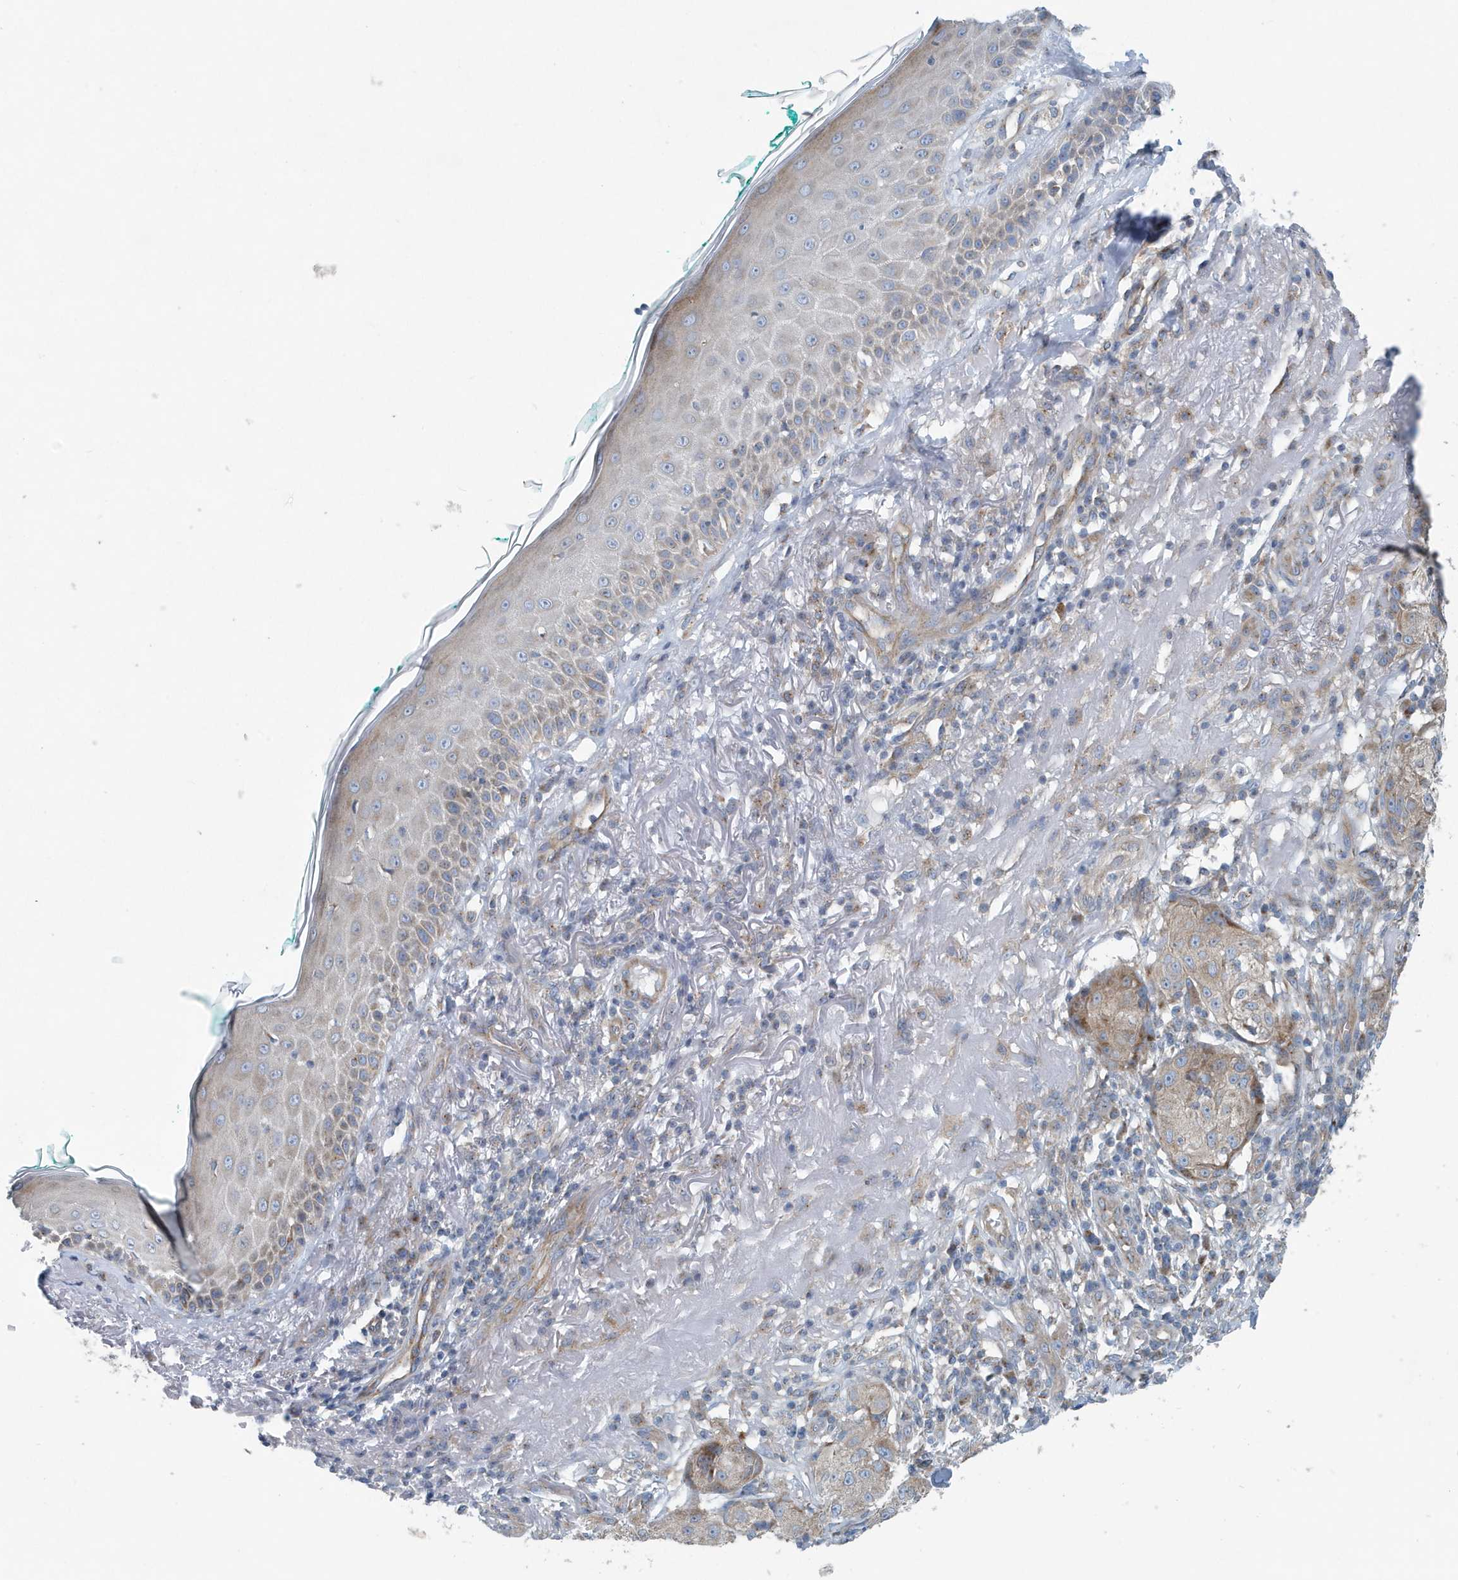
{"staining": {"intensity": "weak", "quantity": "<25%", "location": "cytoplasmic/membranous"}, "tissue": "melanoma", "cell_type": "Tumor cells", "image_type": "cancer", "snomed": [{"axis": "morphology", "description": "Necrosis, NOS"}, {"axis": "morphology", "description": "Malignant melanoma, NOS"}, {"axis": "topography", "description": "Skin"}], "caption": "Tumor cells show no significant positivity in melanoma. (Stains: DAB immunohistochemistry (IHC) with hematoxylin counter stain, Microscopy: brightfield microscopy at high magnification).", "gene": "PPM1M", "patient": {"sex": "female", "age": 87}}